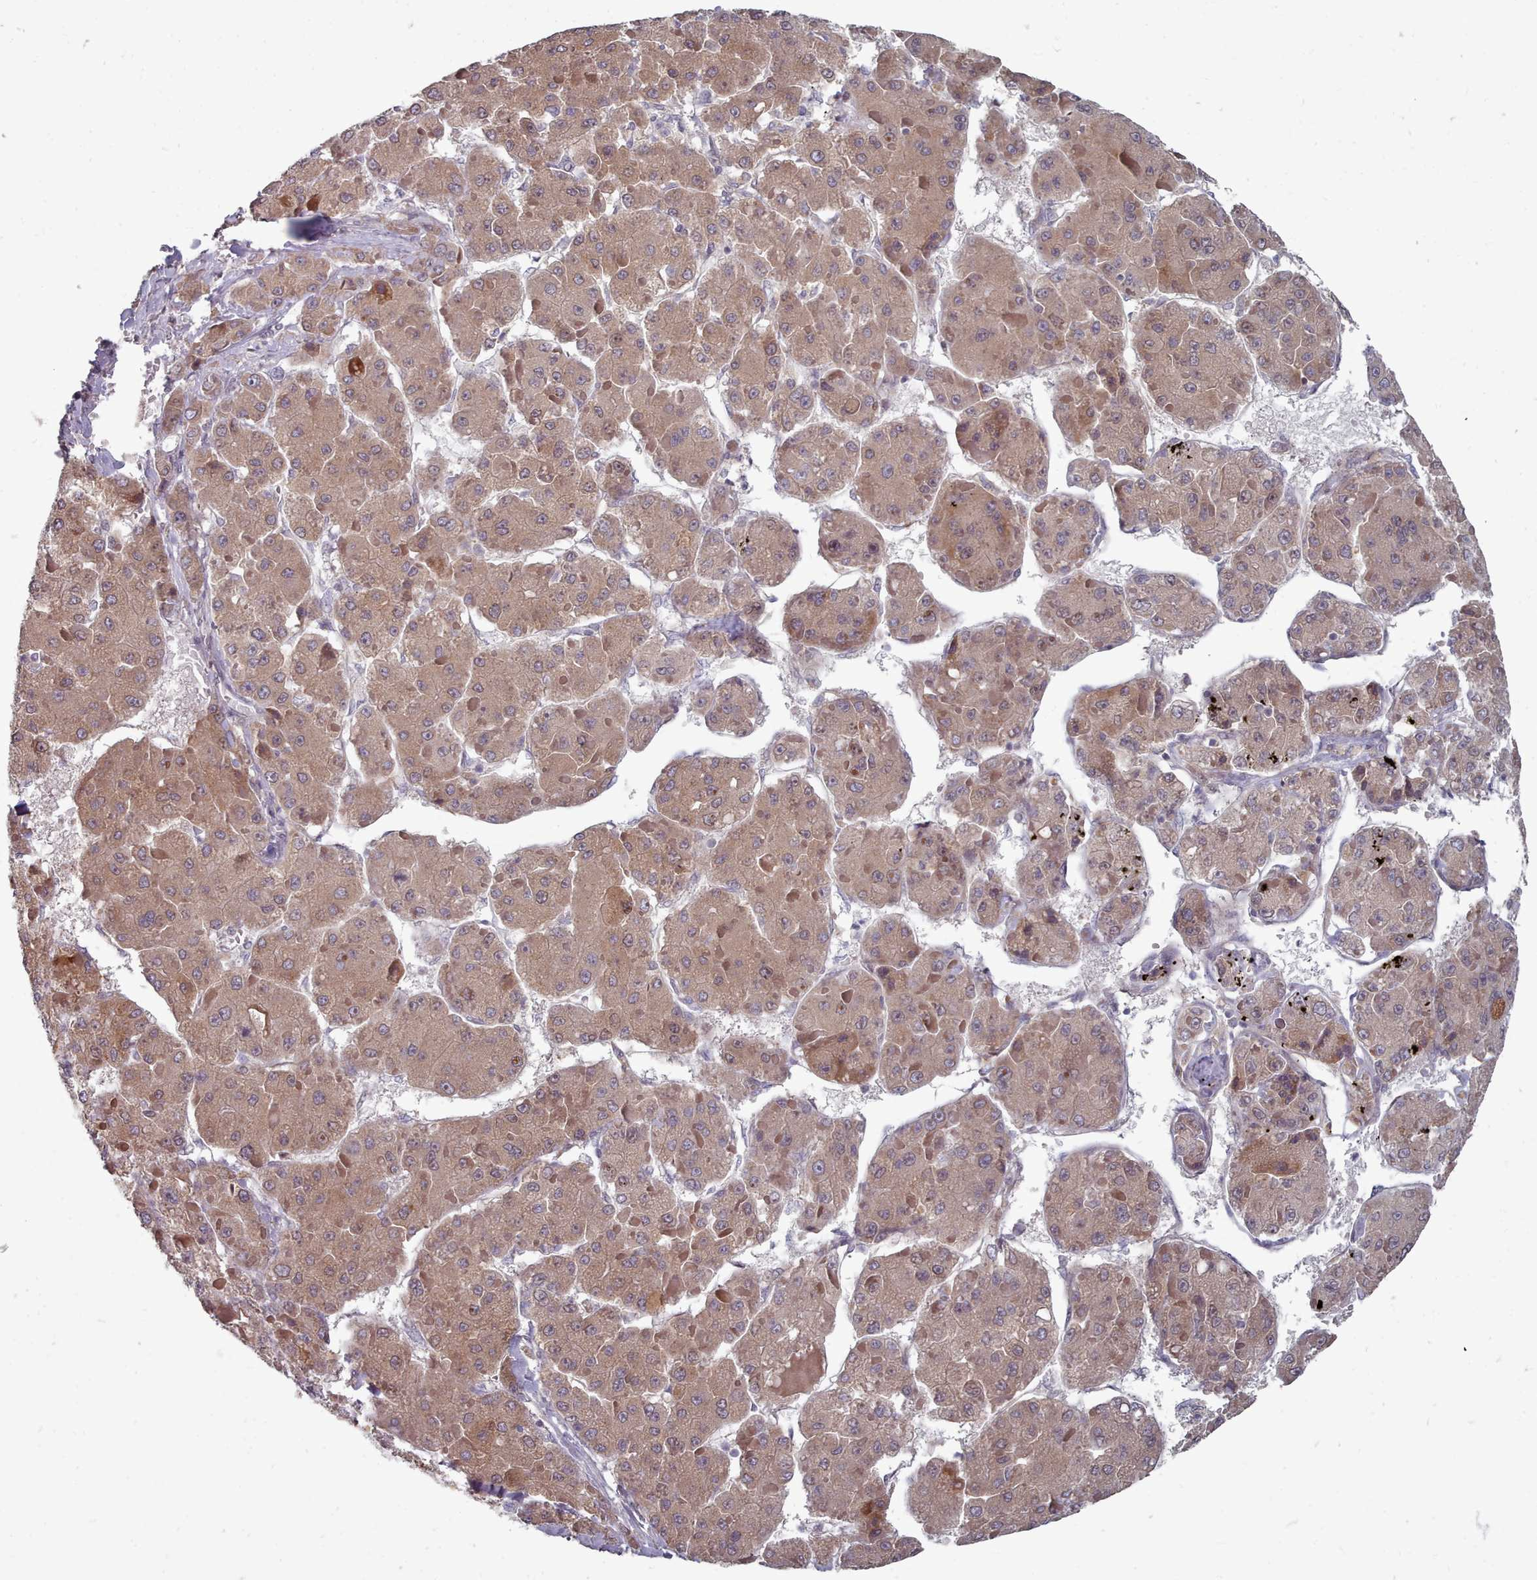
{"staining": {"intensity": "moderate", "quantity": ">75%", "location": "cytoplasmic/membranous"}, "tissue": "liver cancer", "cell_type": "Tumor cells", "image_type": "cancer", "snomed": [{"axis": "morphology", "description": "Carcinoma, Hepatocellular, NOS"}, {"axis": "topography", "description": "Liver"}], "caption": "A photomicrograph of liver hepatocellular carcinoma stained for a protein displays moderate cytoplasmic/membranous brown staining in tumor cells.", "gene": "ACKR3", "patient": {"sex": "female", "age": 73}}